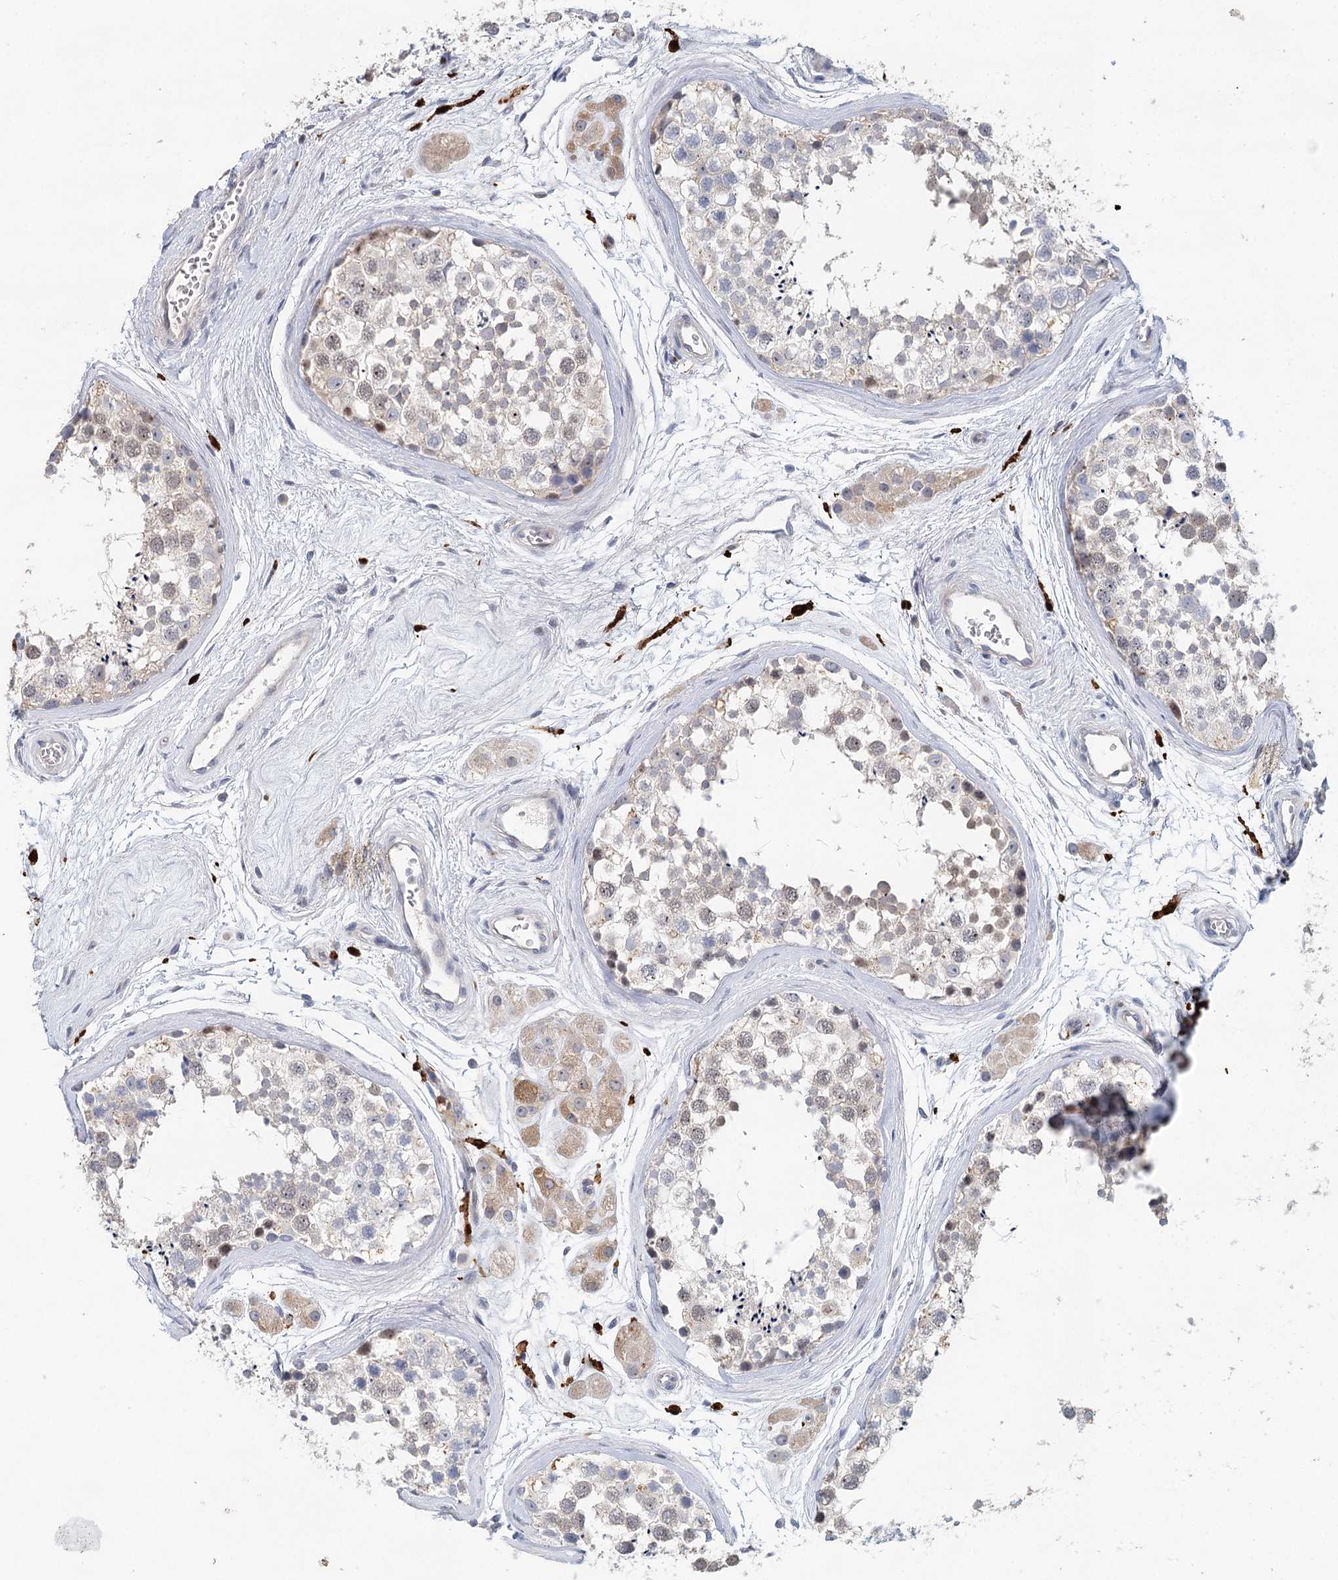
{"staining": {"intensity": "weak", "quantity": "<25%", "location": "nuclear"}, "tissue": "testis", "cell_type": "Cells in seminiferous ducts", "image_type": "normal", "snomed": [{"axis": "morphology", "description": "Normal tissue, NOS"}, {"axis": "topography", "description": "Testis"}], "caption": "IHC micrograph of normal testis: testis stained with DAB (3,3'-diaminobenzidine) displays no significant protein positivity in cells in seminiferous ducts.", "gene": "SLC19A3", "patient": {"sex": "male", "age": 56}}